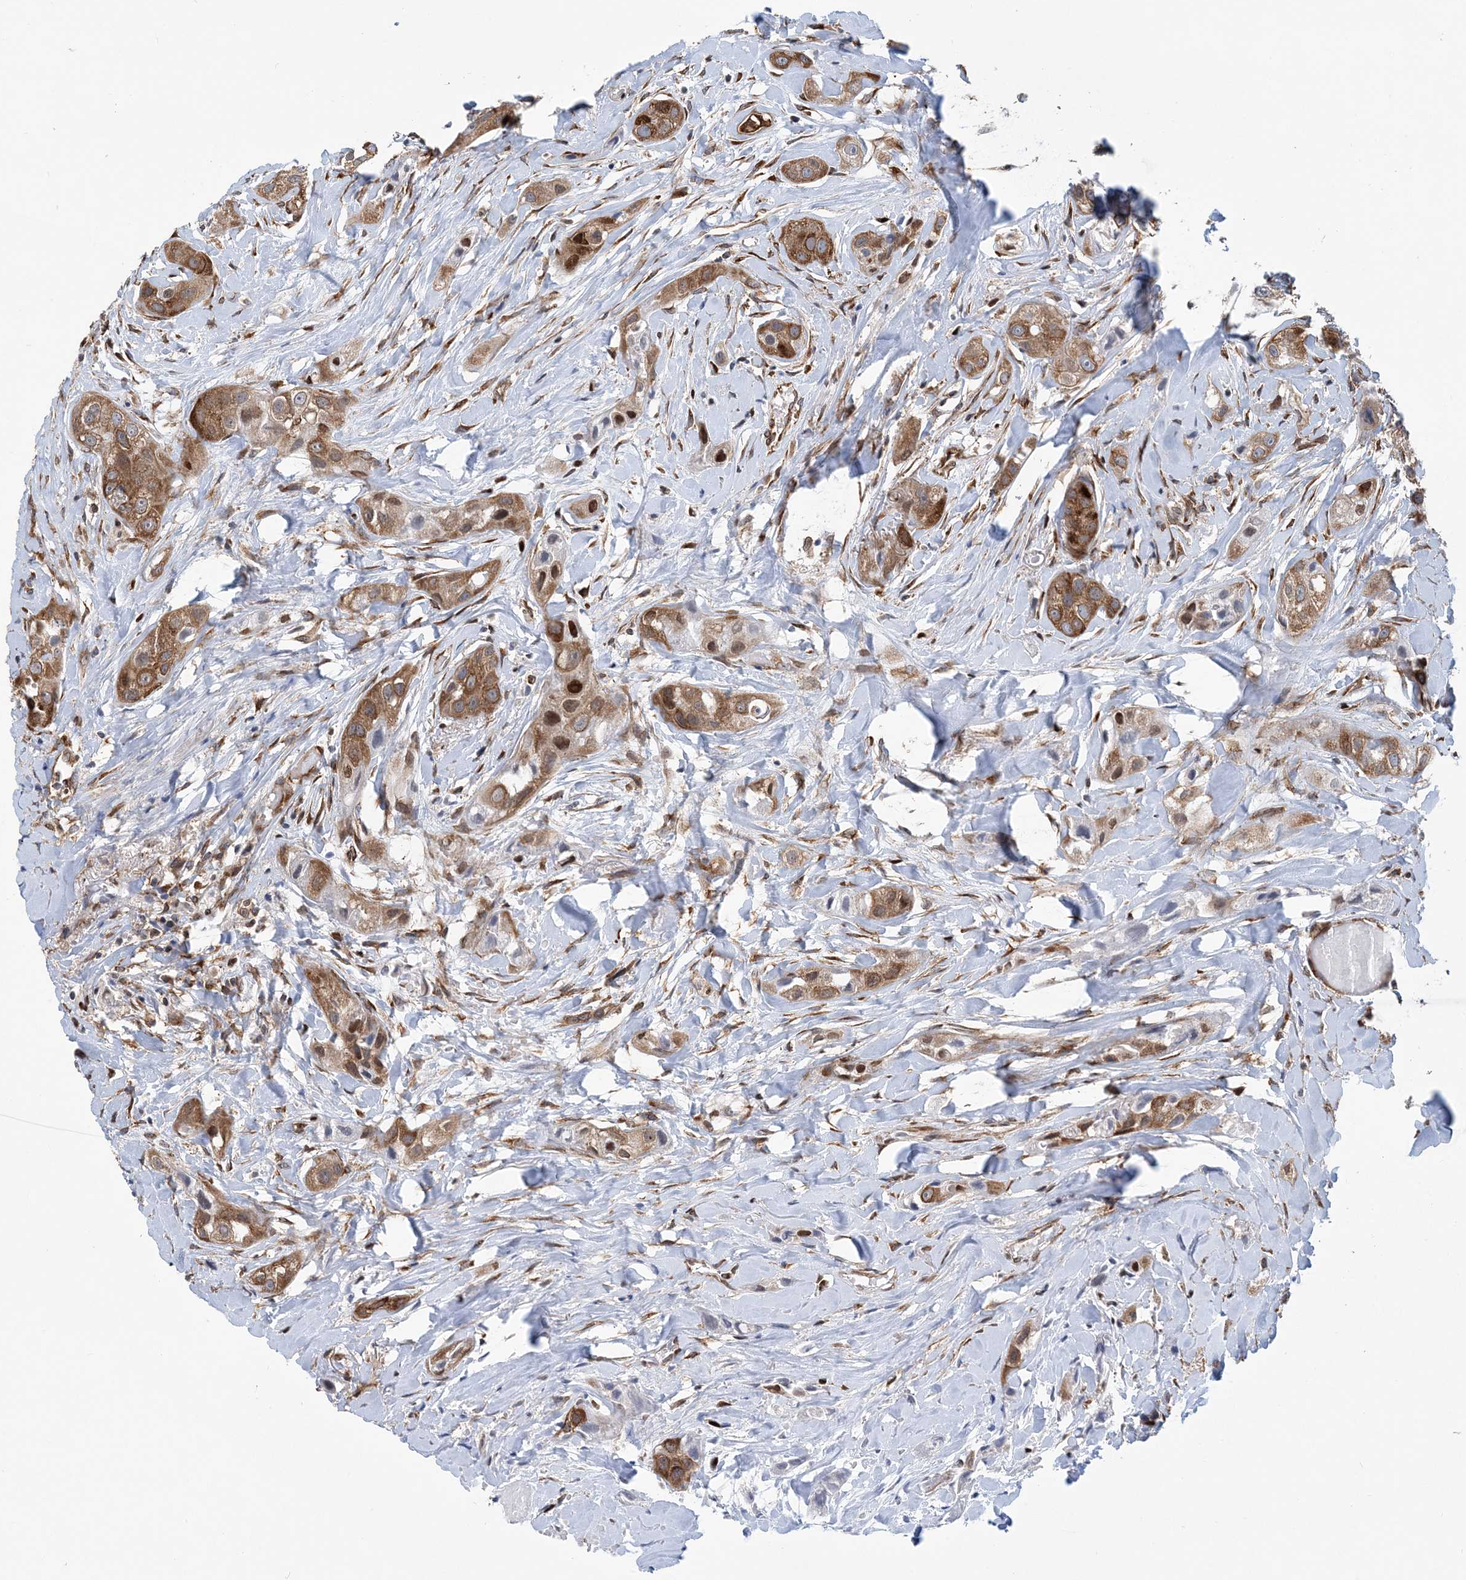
{"staining": {"intensity": "moderate", "quantity": ">75%", "location": "cytoplasmic/membranous,nuclear"}, "tissue": "head and neck cancer", "cell_type": "Tumor cells", "image_type": "cancer", "snomed": [{"axis": "morphology", "description": "Normal tissue, NOS"}, {"axis": "morphology", "description": "Squamous cell carcinoma, NOS"}, {"axis": "topography", "description": "Skeletal muscle"}, {"axis": "topography", "description": "Head-Neck"}], "caption": "The immunohistochemical stain shows moderate cytoplasmic/membranous and nuclear expression in tumor cells of squamous cell carcinoma (head and neck) tissue.", "gene": "PHF1", "patient": {"sex": "male", "age": 51}}